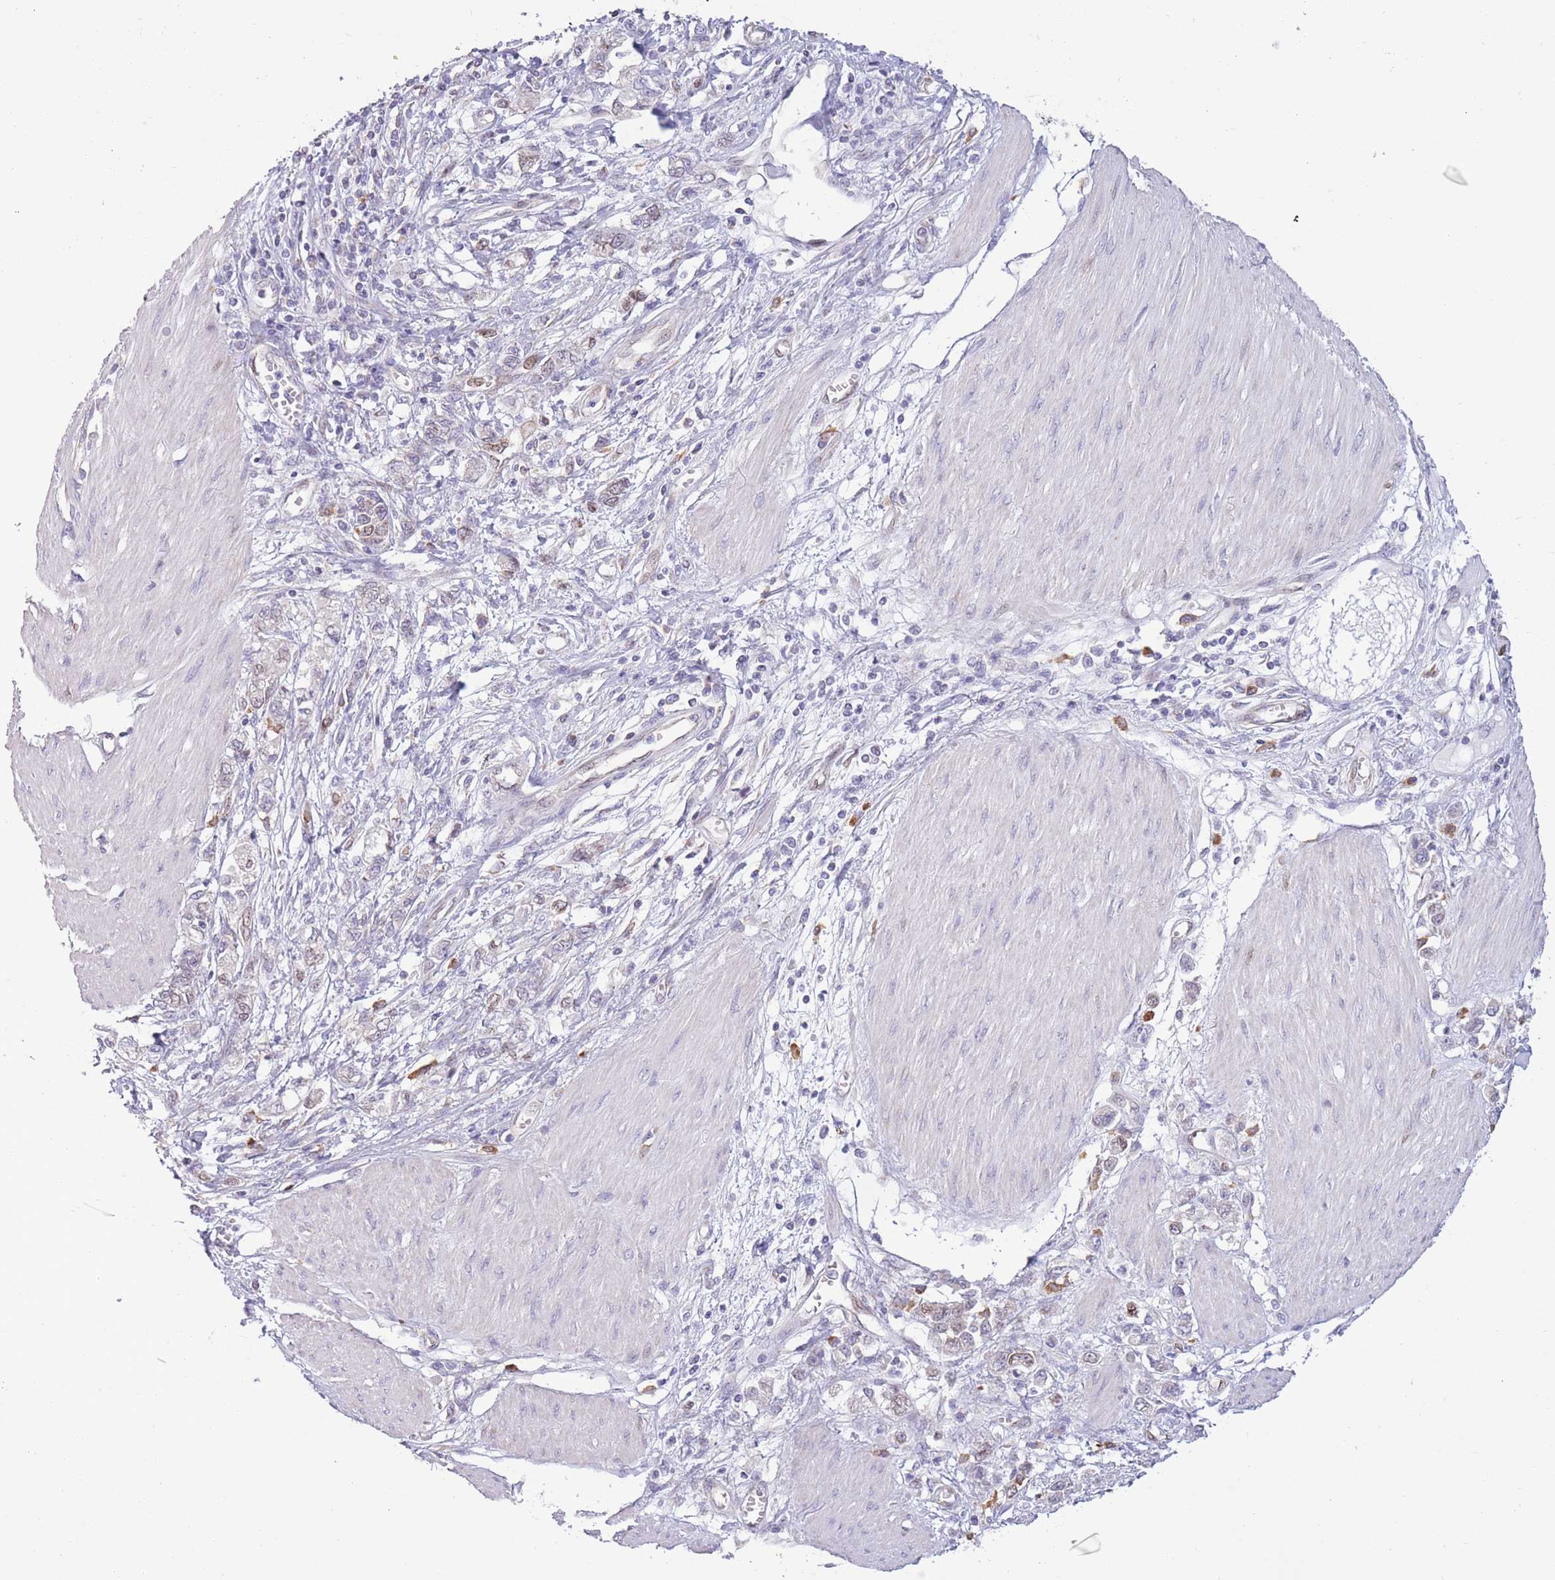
{"staining": {"intensity": "weak", "quantity": "<25%", "location": "cytoplasmic/membranous,nuclear"}, "tissue": "stomach cancer", "cell_type": "Tumor cells", "image_type": "cancer", "snomed": [{"axis": "morphology", "description": "Adenocarcinoma, NOS"}, {"axis": "topography", "description": "Stomach"}], "caption": "Tumor cells show no significant staining in adenocarcinoma (stomach). The staining is performed using DAB brown chromogen with nuclei counter-stained in using hematoxylin.", "gene": "PDHA1", "patient": {"sex": "female", "age": 76}}